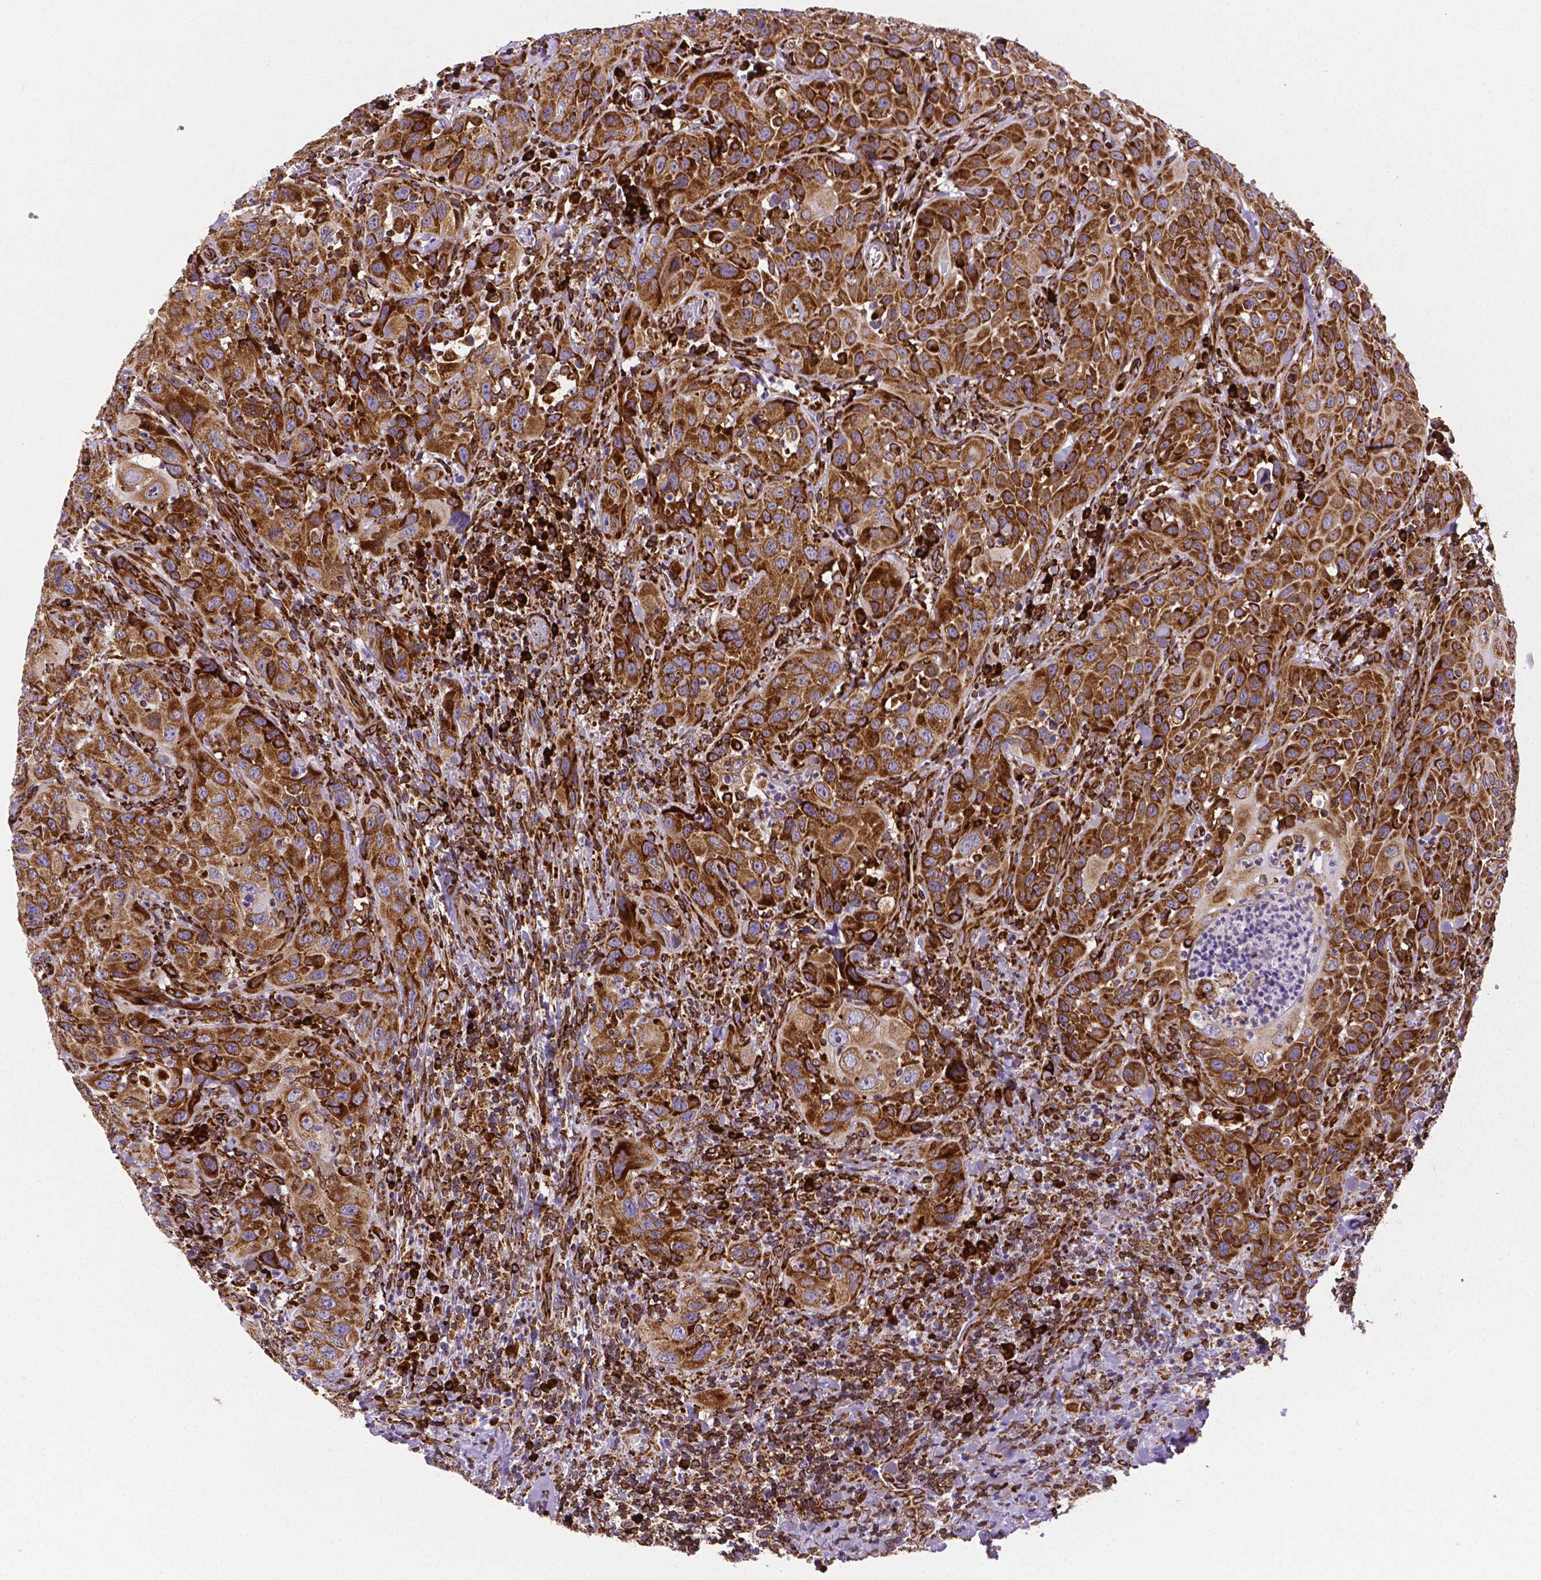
{"staining": {"intensity": "strong", "quantity": ">75%", "location": "cytoplasmic/membranous"}, "tissue": "head and neck cancer", "cell_type": "Tumor cells", "image_type": "cancer", "snomed": [{"axis": "morphology", "description": "Normal tissue, NOS"}, {"axis": "morphology", "description": "Squamous cell carcinoma, NOS"}, {"axis": "topography", "description": "Oral tissue"}, {"axis": "topography", "description": "Tounge, NOS"}, {"axis": "topography", "description": "Head-Neck"}], "caption": "Tumor cells exhibit high levels of strong cytoplasmic/membranous staining in approximately >75% of cells in head and neck cancer (squamous cell carcinoma). (brown staining indicates protein expression, while blue staining denotes nuclei).", "gene": "MTDH", "patient": {"sex": "male", "age": 62}}